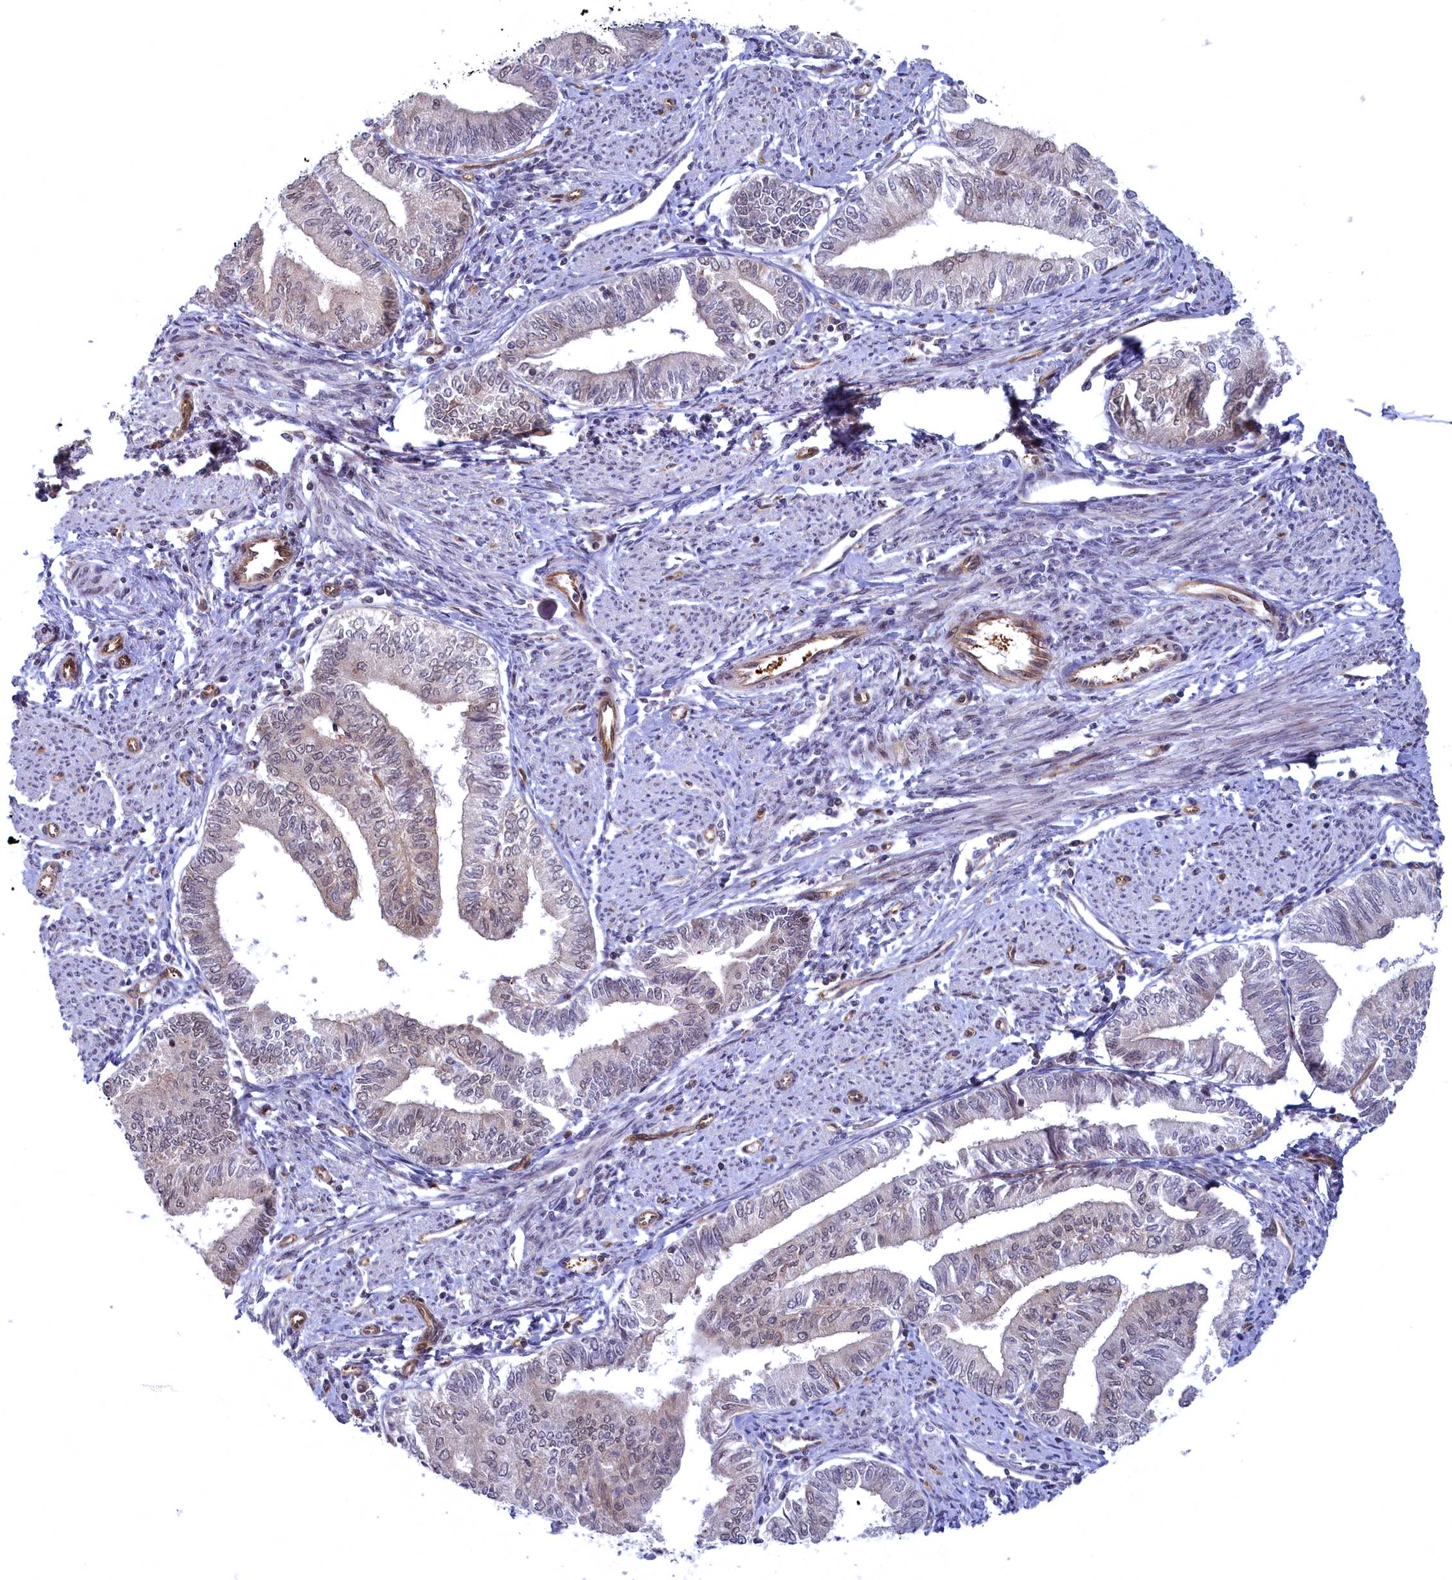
{"staining": {"intensity": "weak", "quantity": "<25%", "location": "cytoplasmic/membranous,nuclear"}, "tissue": "endometrial cancer", "cell_type": "Tumor cells", "image_type": "cancer", "snomed": [{"axis": "morphology", "description": "Adenocarcinoma, NOS"}, {"axis": "topography", "description": "Endometrium"}], "caption": "IHC micrograph of endometrial adenocarcinoma stained for a protein (brown), which demonstrates no staining in tumor cells.", "gene": "SNRK", "patient": {"sex": "female", "age": 66}}